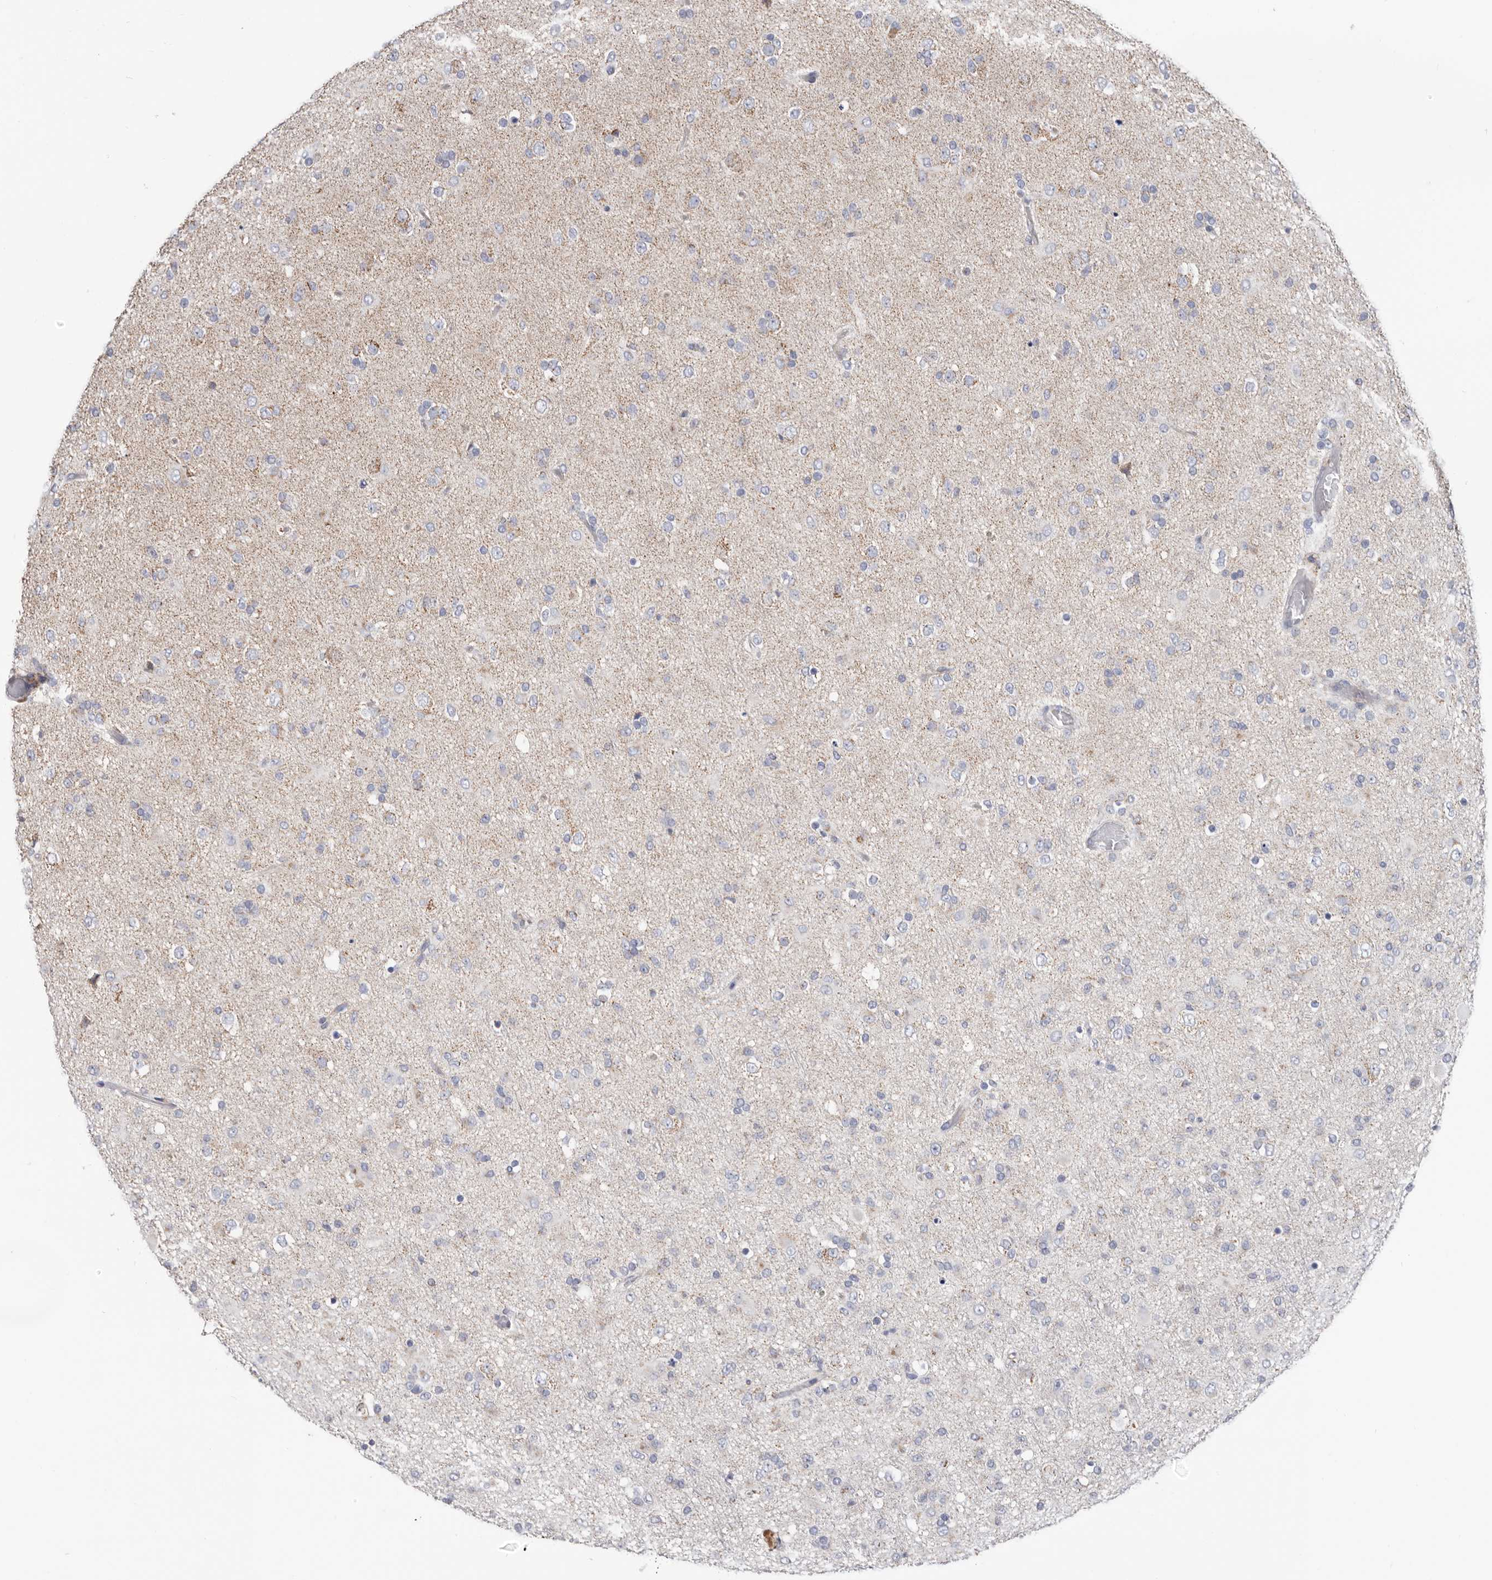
{"staining": {"intensity": "negative", "quantity": "none", "location": "none"}, "tissue": "glioma", "cell_type": "Tumor cells", "image_type": "cancer", "snomed": [{"axis": "morphology", "description": "Glioma, malignant, Low grade"}, {"axis": "topography", "description": "Brain"}], "caption": "IHC photomicrograph of neoplastic tissue: human glioma stained with DAB (3,3'-diaminobenzidine) demonstrates no significant protein expression in tumor cells.", "gene": "RSPO2", "patient": {"sex": "male", "age": 65}}